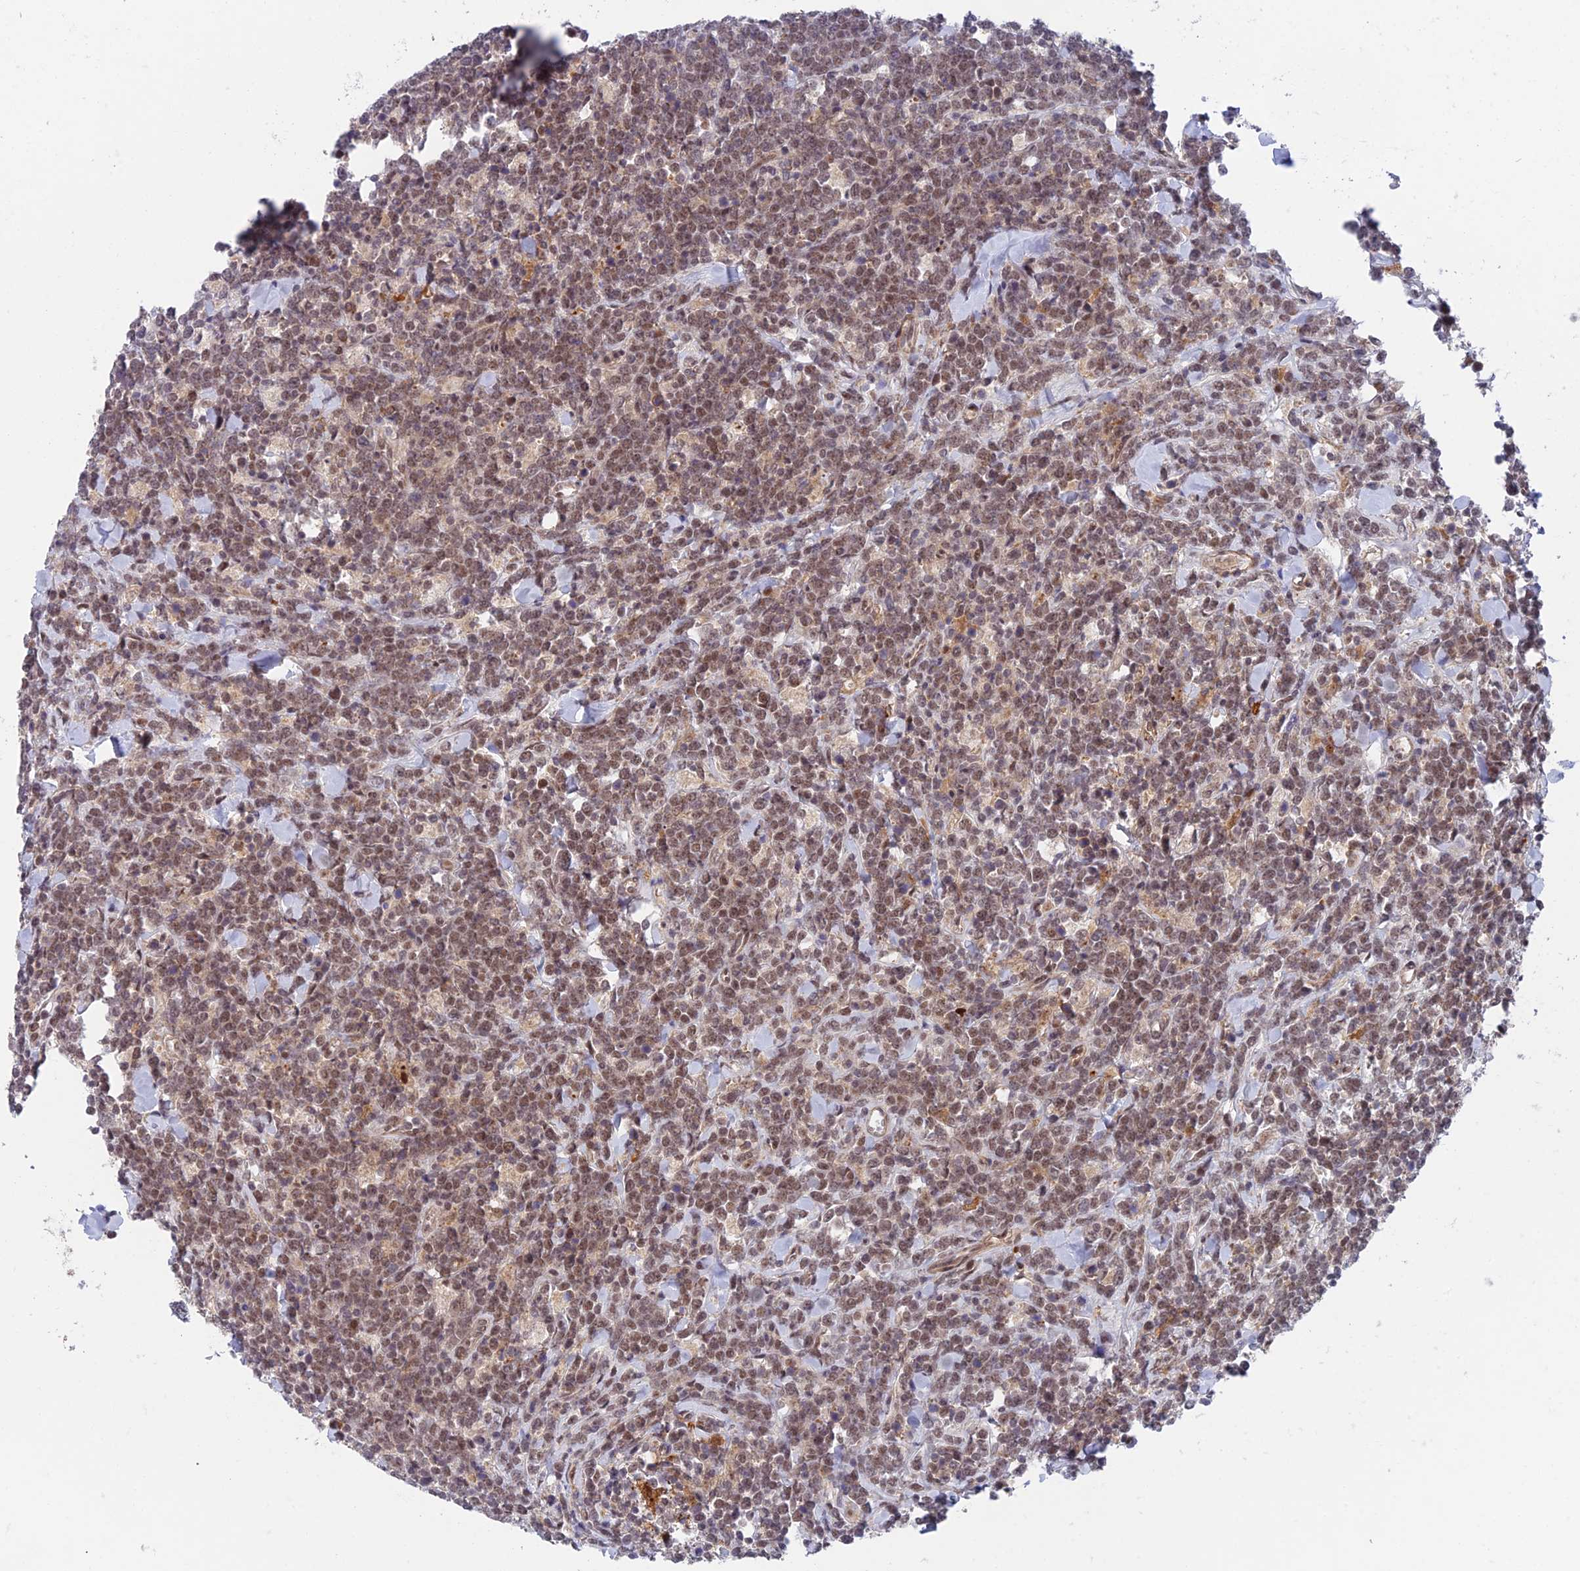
{"staining": {"intensity": "moderate", "quantity": ">75%", "location": "nuclear"}, "tissue": "lymphoma", "cell_type": "Tumor cells", "image_type": "cancer", "snomed": [{"axis": "morphology", "description": "Malignant lymphoma, non-Hodgkin's type, High grade"}, {"axis": "topography", "description": "Small intestine"}], "caption": "IHC photomicrograph of human malignant lymphoma, non-Hodgkin's type (high-grade) stained for a protein (brown), which shows medium levels of moderate nuclear staining in about >75% of tumor cells.", "gene": "NSMCE1", "patient": {"sex": "male", "age": 8}}